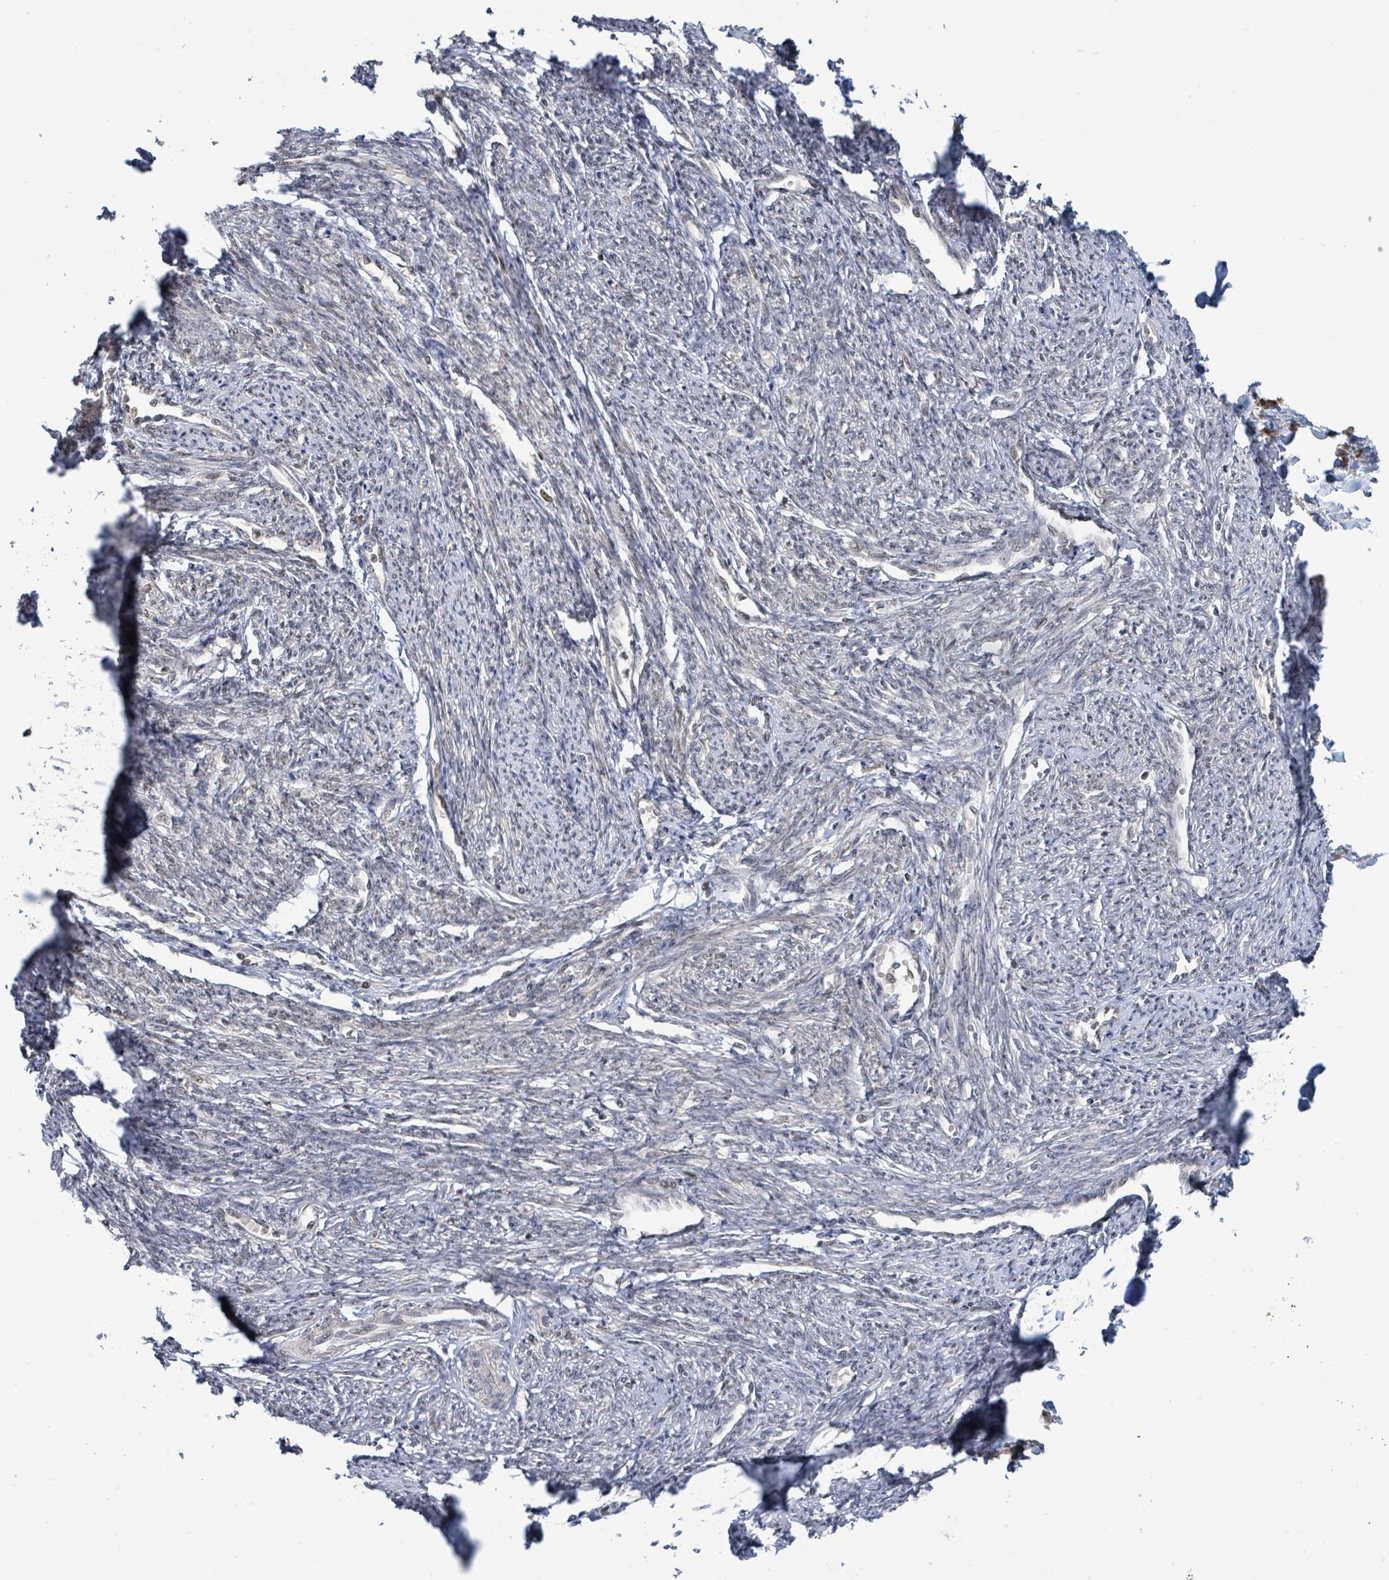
{"staining": {"intensity": "moderate", "quantity": "25%-75%", "location": "cytoplasmic/membranous,nuclear"}, "tissue": "smooth muscle", "cell_type": "Smooth muscle cells", "image_type": "normal", "snomed": [{"axis": "morphology", "description": "Normal tissue, NOS"}, {"axis": "topography", "description": "Smooth muscle"}, {"axis": "topography", "description": "Fallopian tube"}], "caption": "Moderate cytoplasmic/membranous,nuclear expression for a protein is appreciated in about 25%-75% of smooth muscle cells of benign smooth muscle using immunohistochemistry.", "gene": "SBF2", "patient": {"sex": "female", "age": 59}}